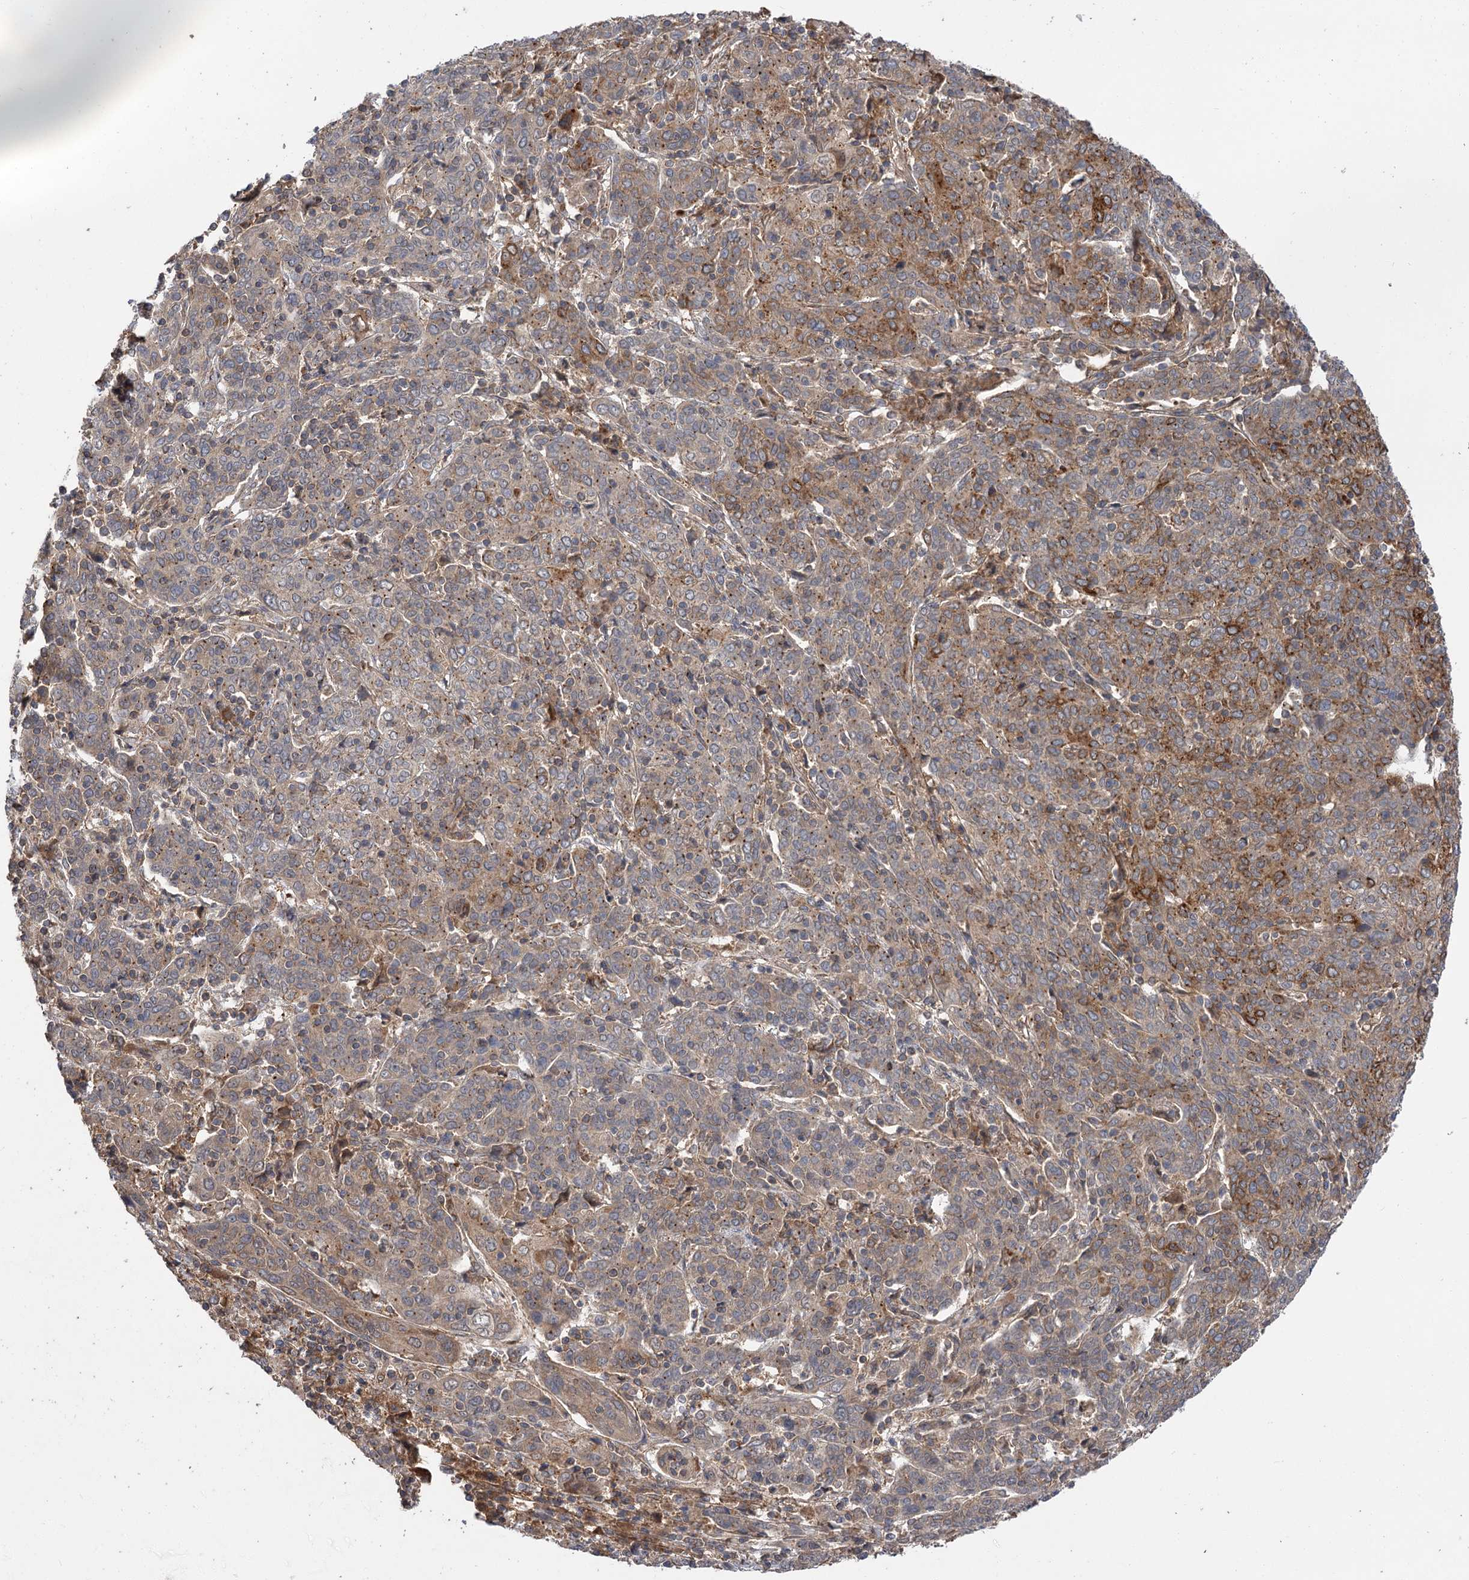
{"staining": {"intensity": "moderate", "quantity": "25%-75%", "location": "cytoplasmic/membranous"}, "tissue": "cervical cancer", "cell_type": "Tumor cells", "image_type": "cancer", "snomed": [{"axis": "morphology", "description": "Squamous cell carcinoma, NOS"}, {"axis": "topography", "description": "Cervix"}], "caption": "Protein staining displays moderate cytoplasmic/membranous expression in approximately 25%-75% of tumor cells in cervical squamous cell carcinoma. The protein of interest is shown in brown color, while the nuclei are stained blue.", "gene": "FBXW8", "patient": {"sex": "female", "age": 67}}